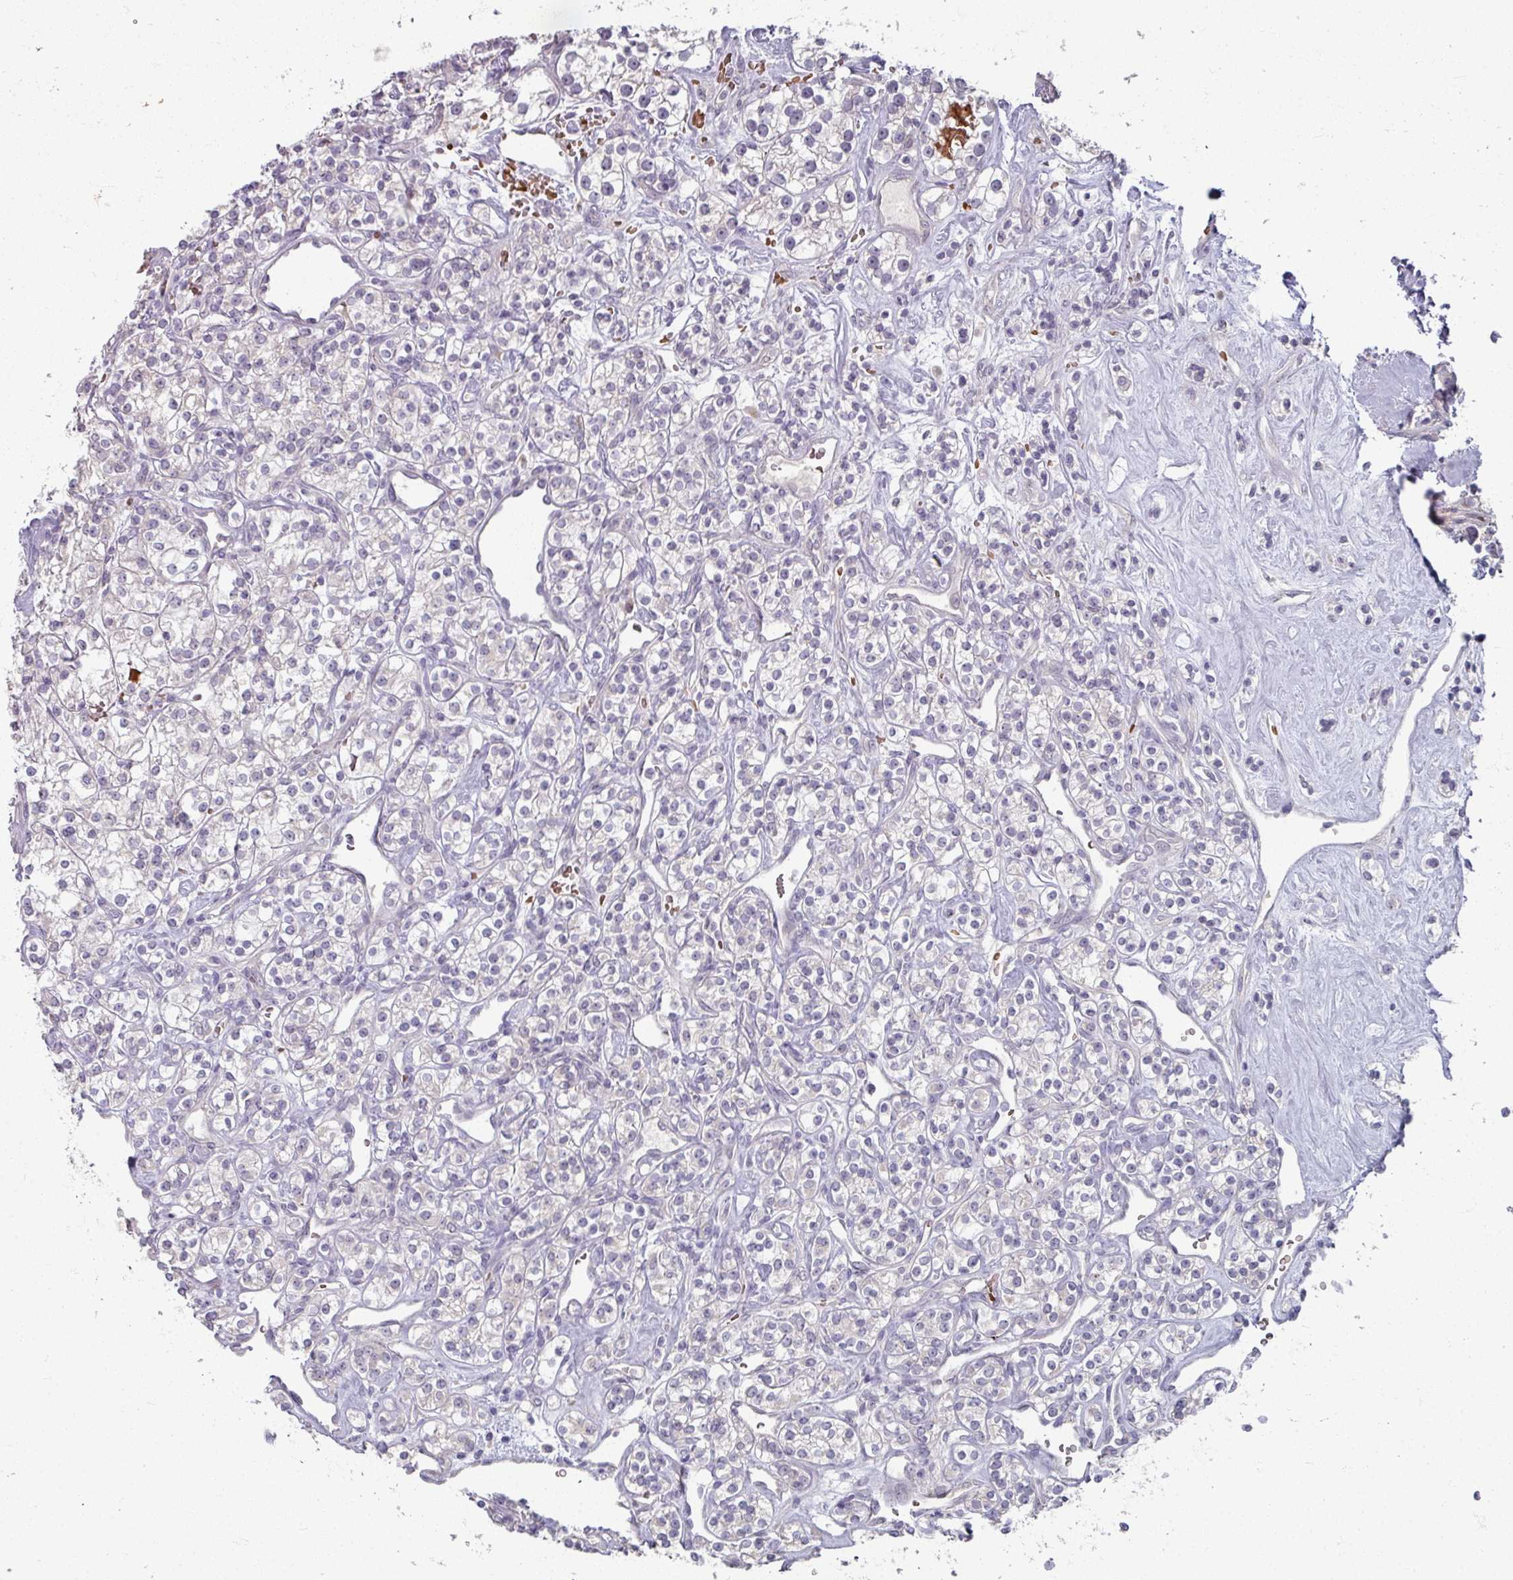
{"staining": {"intensity": "negative", "quantity": "none", "location": "none"}, "tissue": "renal cancer", "cell_type": "Tumor cells", "image_type": "cancer", "snomed": [{"axis": "morphology", "description": "Adenocarcinoma, NOS"}, {"axis": "topography", "description": "Kidney"}], "caption": "IHC of human renal cancer (adenocarcinoma) reveals no staining in tumor cells. (DAB IHC visualized using brightfield microscopy, high magnification).", "gene": "KMT5C", "patient": {"sex": "male", "age": 77}}